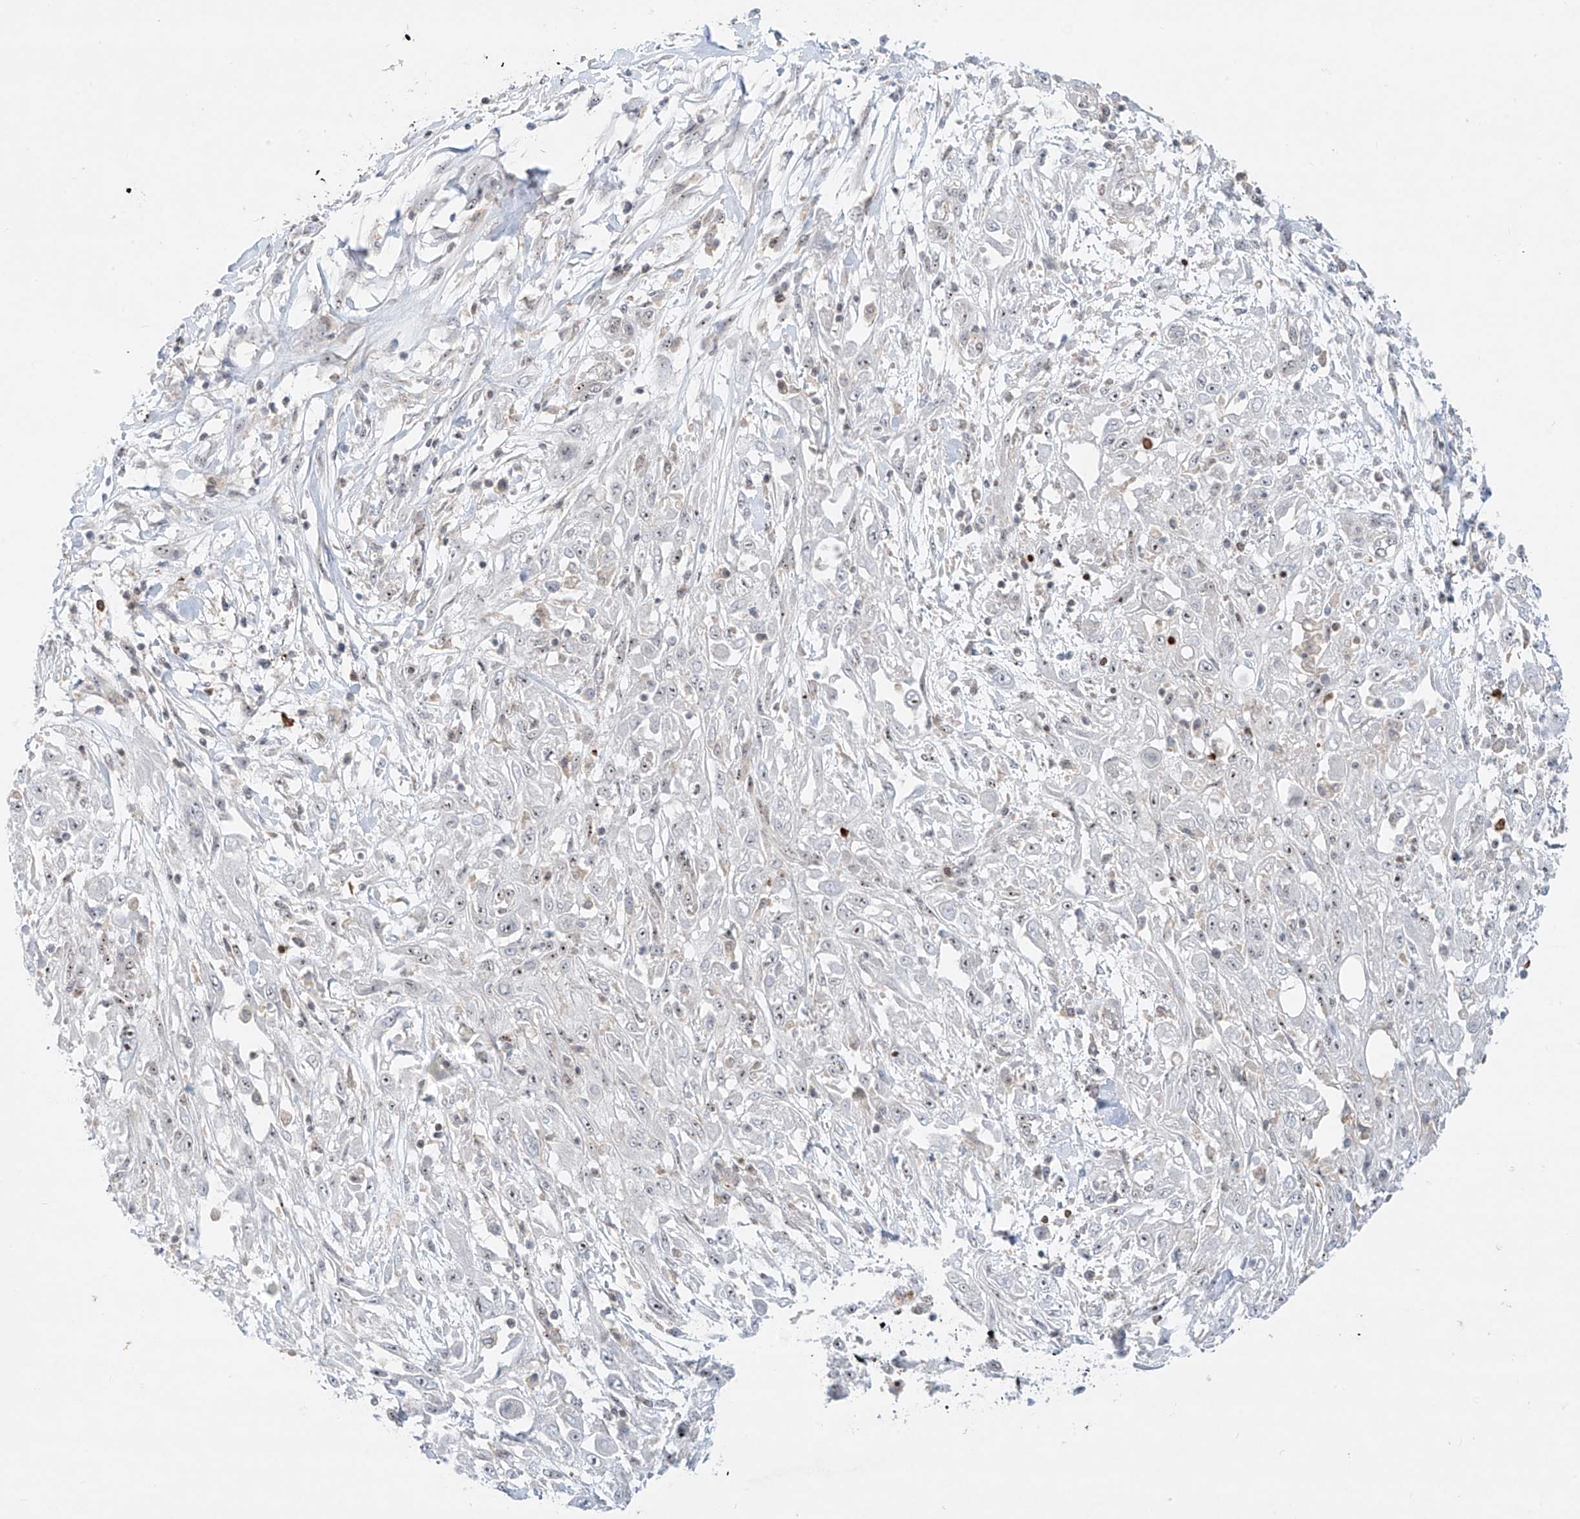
{"staining": {"intensity": "weak", "quantity": "<25%", "location": "nuclear"}, "tissue": "skin cancer", "cell_type": "Tumor cells", "image_type": "cancer", "snomed": [{"axis": "morphology", "description": "Squamous cell carcinoma, NOS"}, {"axis": "morphology", "description": "Squamous cell carcinoma, metastatic, NOS"}, {"axis": "topography", "description": "Skin"}, {"axis": "topography", "description": "Lymph node"}], "caption": "This photomicrograph is of skin cancer stained with IHC to label a protein in brown with the nuclei are counter-stained blue. There is no positivity in tumor cells. The staining was performed using DAB to visualize the protein expression in brown, while the nuclei were stained in blue with hematoxylin (Magnification: 20x).", "gene": "ZNF512", "patient": {"sex": "male", "age": 75}}